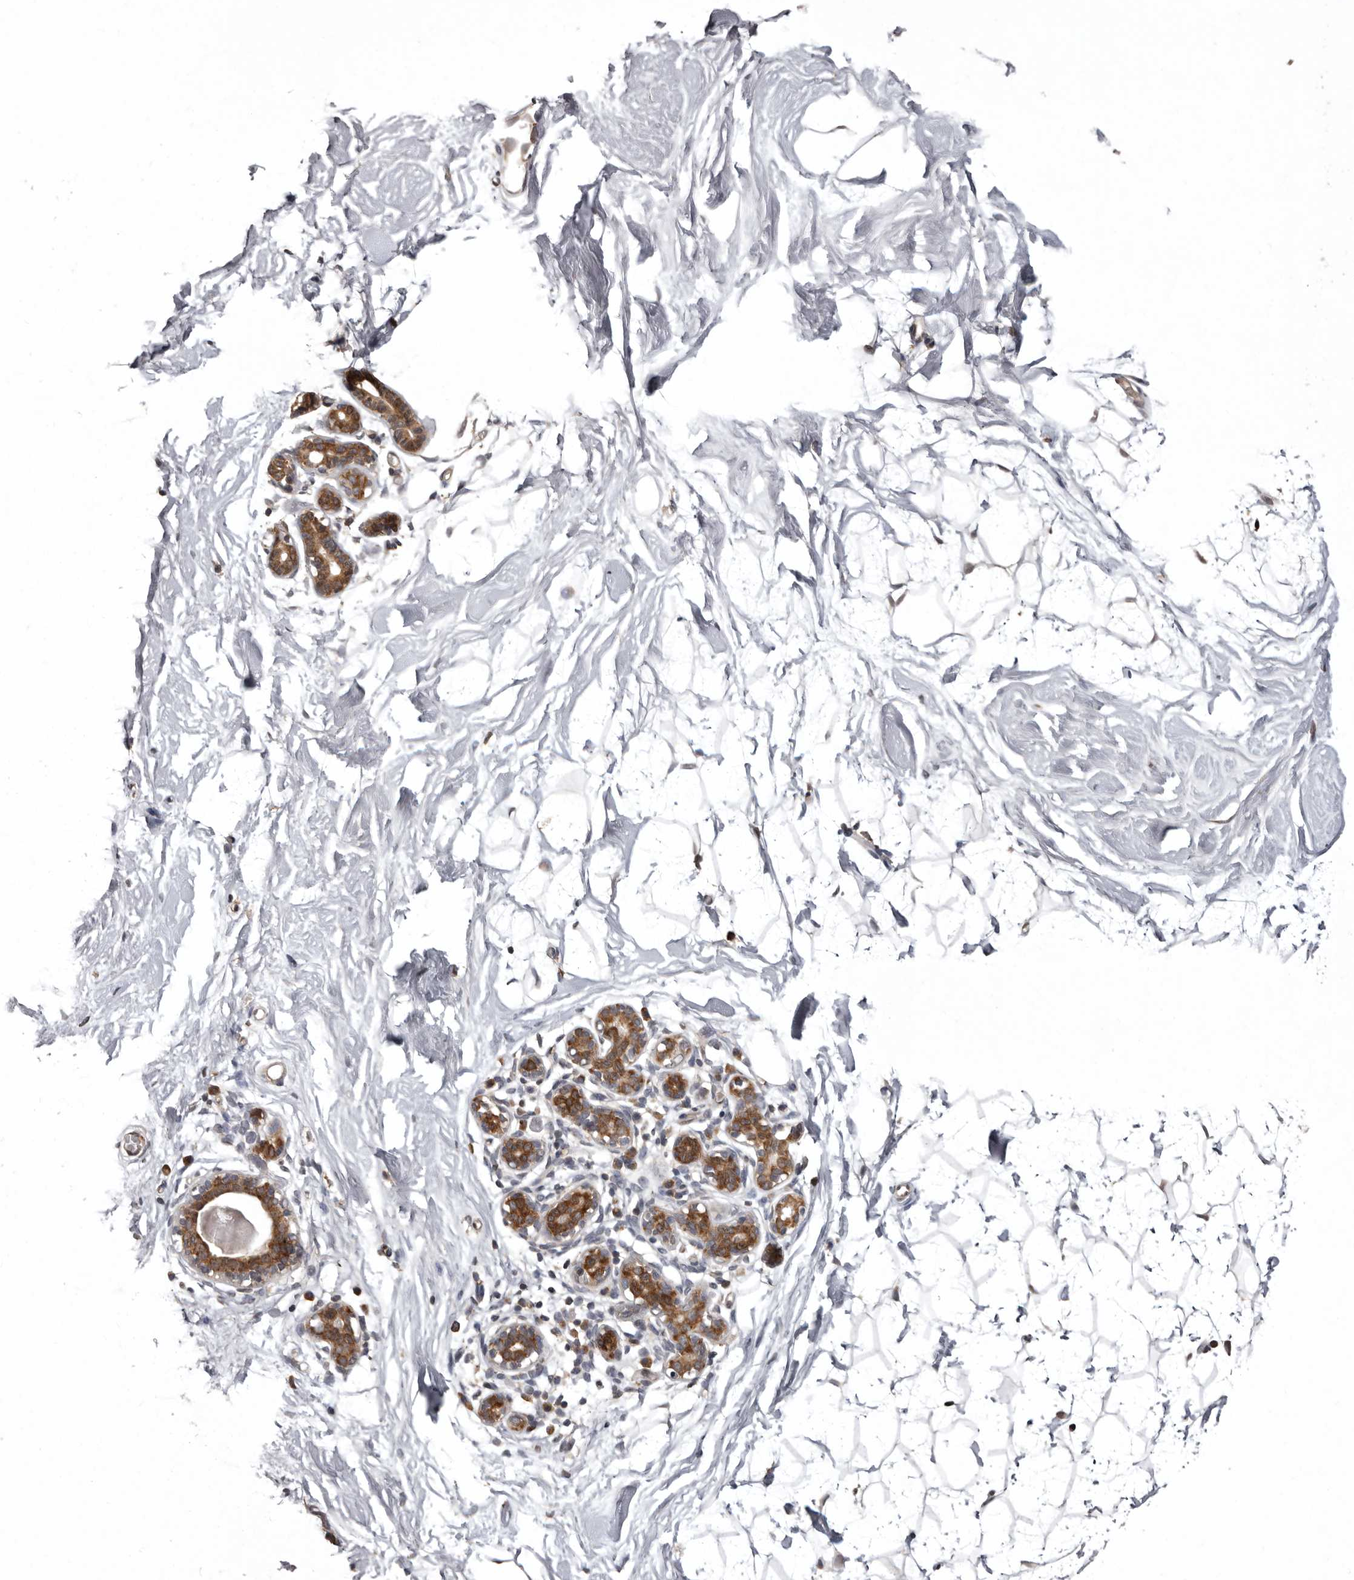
{"staining": {"intensity": "negative", "quantity": "none", "location": "none"}, "tissue": "breast", "cell_type": "Adipocytes", "image_type": "normal", "snomed": [{"axis": "morphology", "description": "Normal tissue, NOS"}, {"axis": "topography", "description": "Breast"}], "caption": "IHC histopathology image of unremarkable human breast stained for a protein (brown), which displays no positivity in adipocytes.", "gene": "DARS1", "patient": {"sex": "female", "age": 26}}